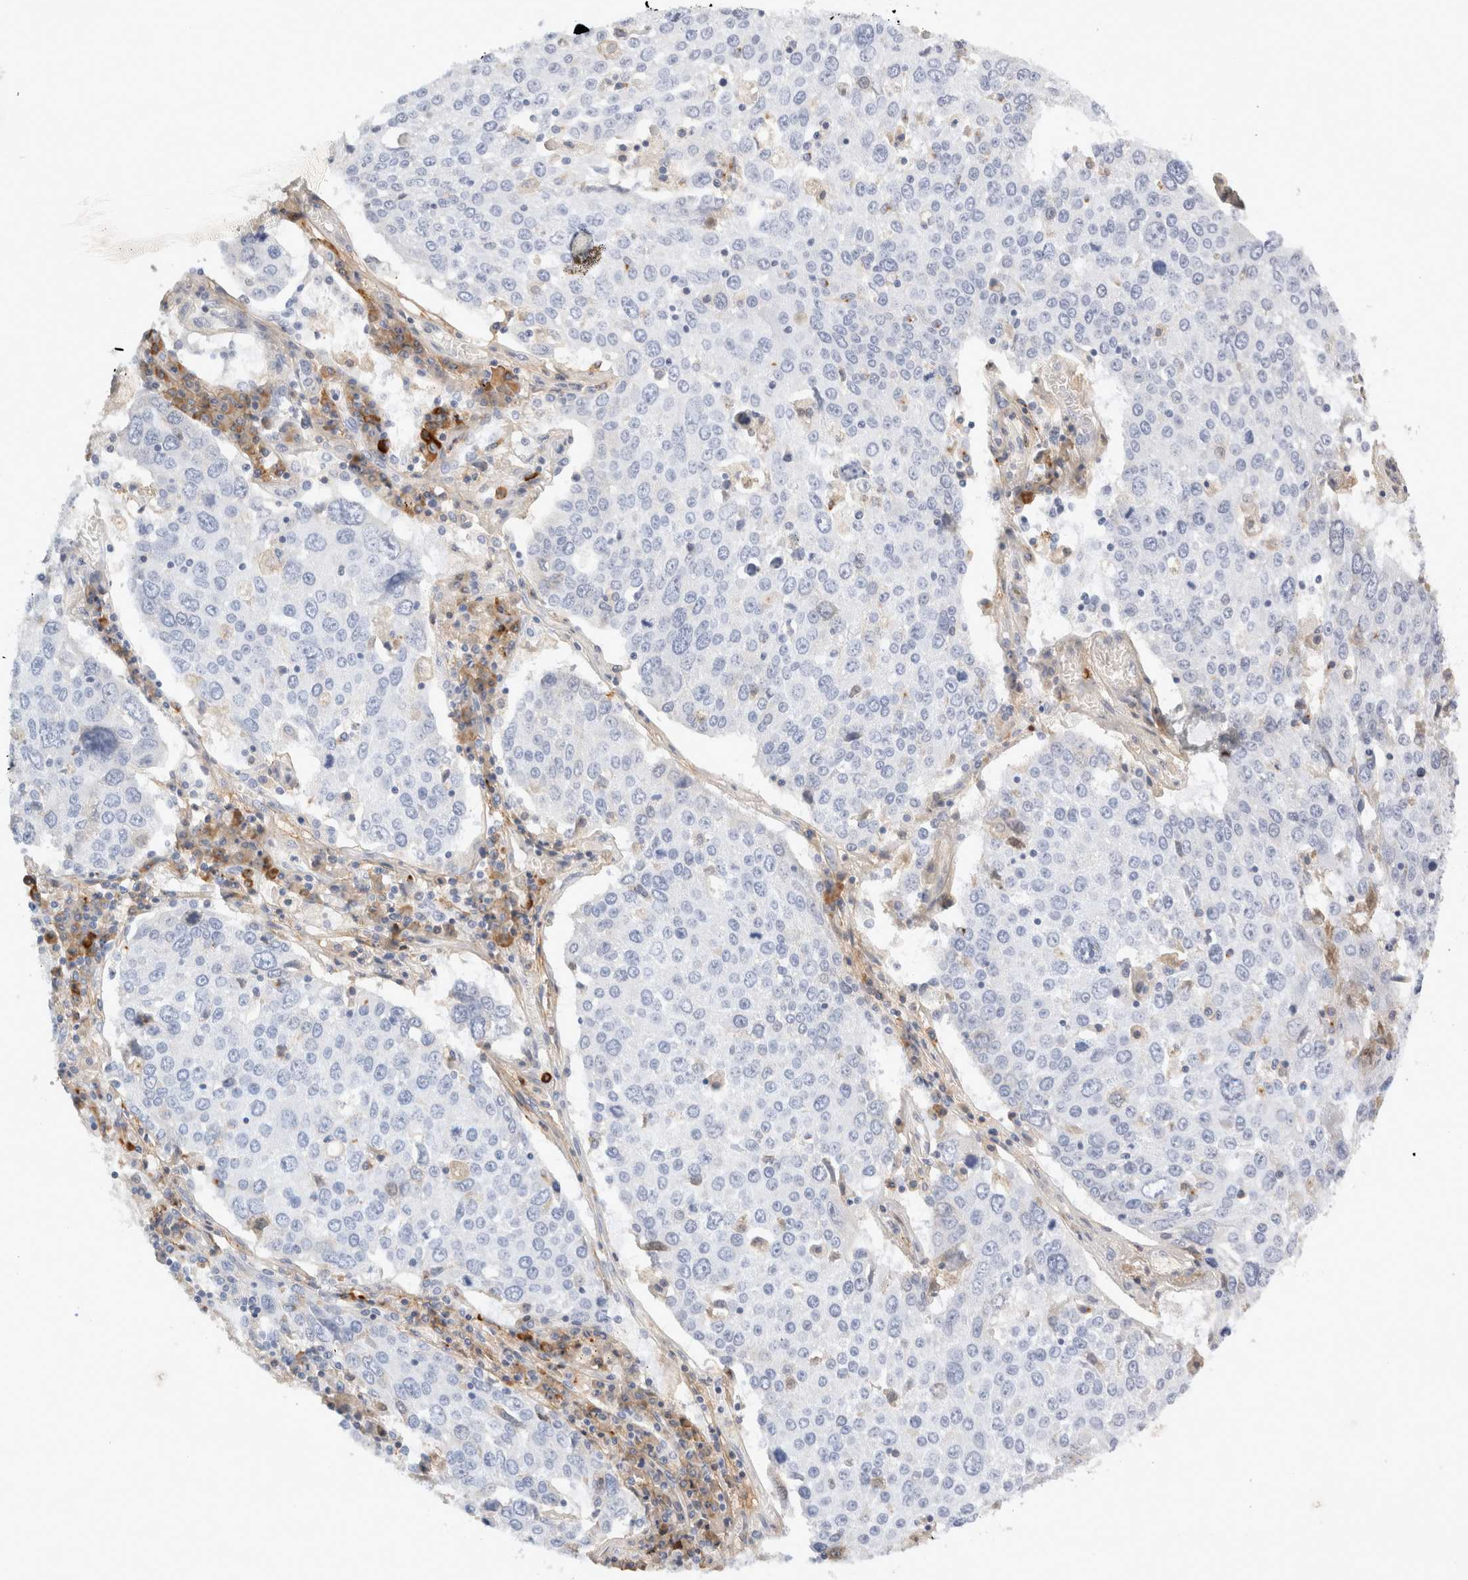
{"staining": {"intensity": "negative", "quantity": "none", "location": "none"}, "tissue": "lung cancer", "cell_type": "Tumor cells", "image_type": "cancer", "snomed": [{"axis": "morphology", "description": "Squamous cell carcinoma, NOS"}, {"axis": "topography", "description": "Lung"}], "caption": "Protein analysis of squamous cell carcinoma (lung) displays no significant positivity in tumor cells.", "gene": "FGL2", "patient": {"sex": "male", "age": 65}}